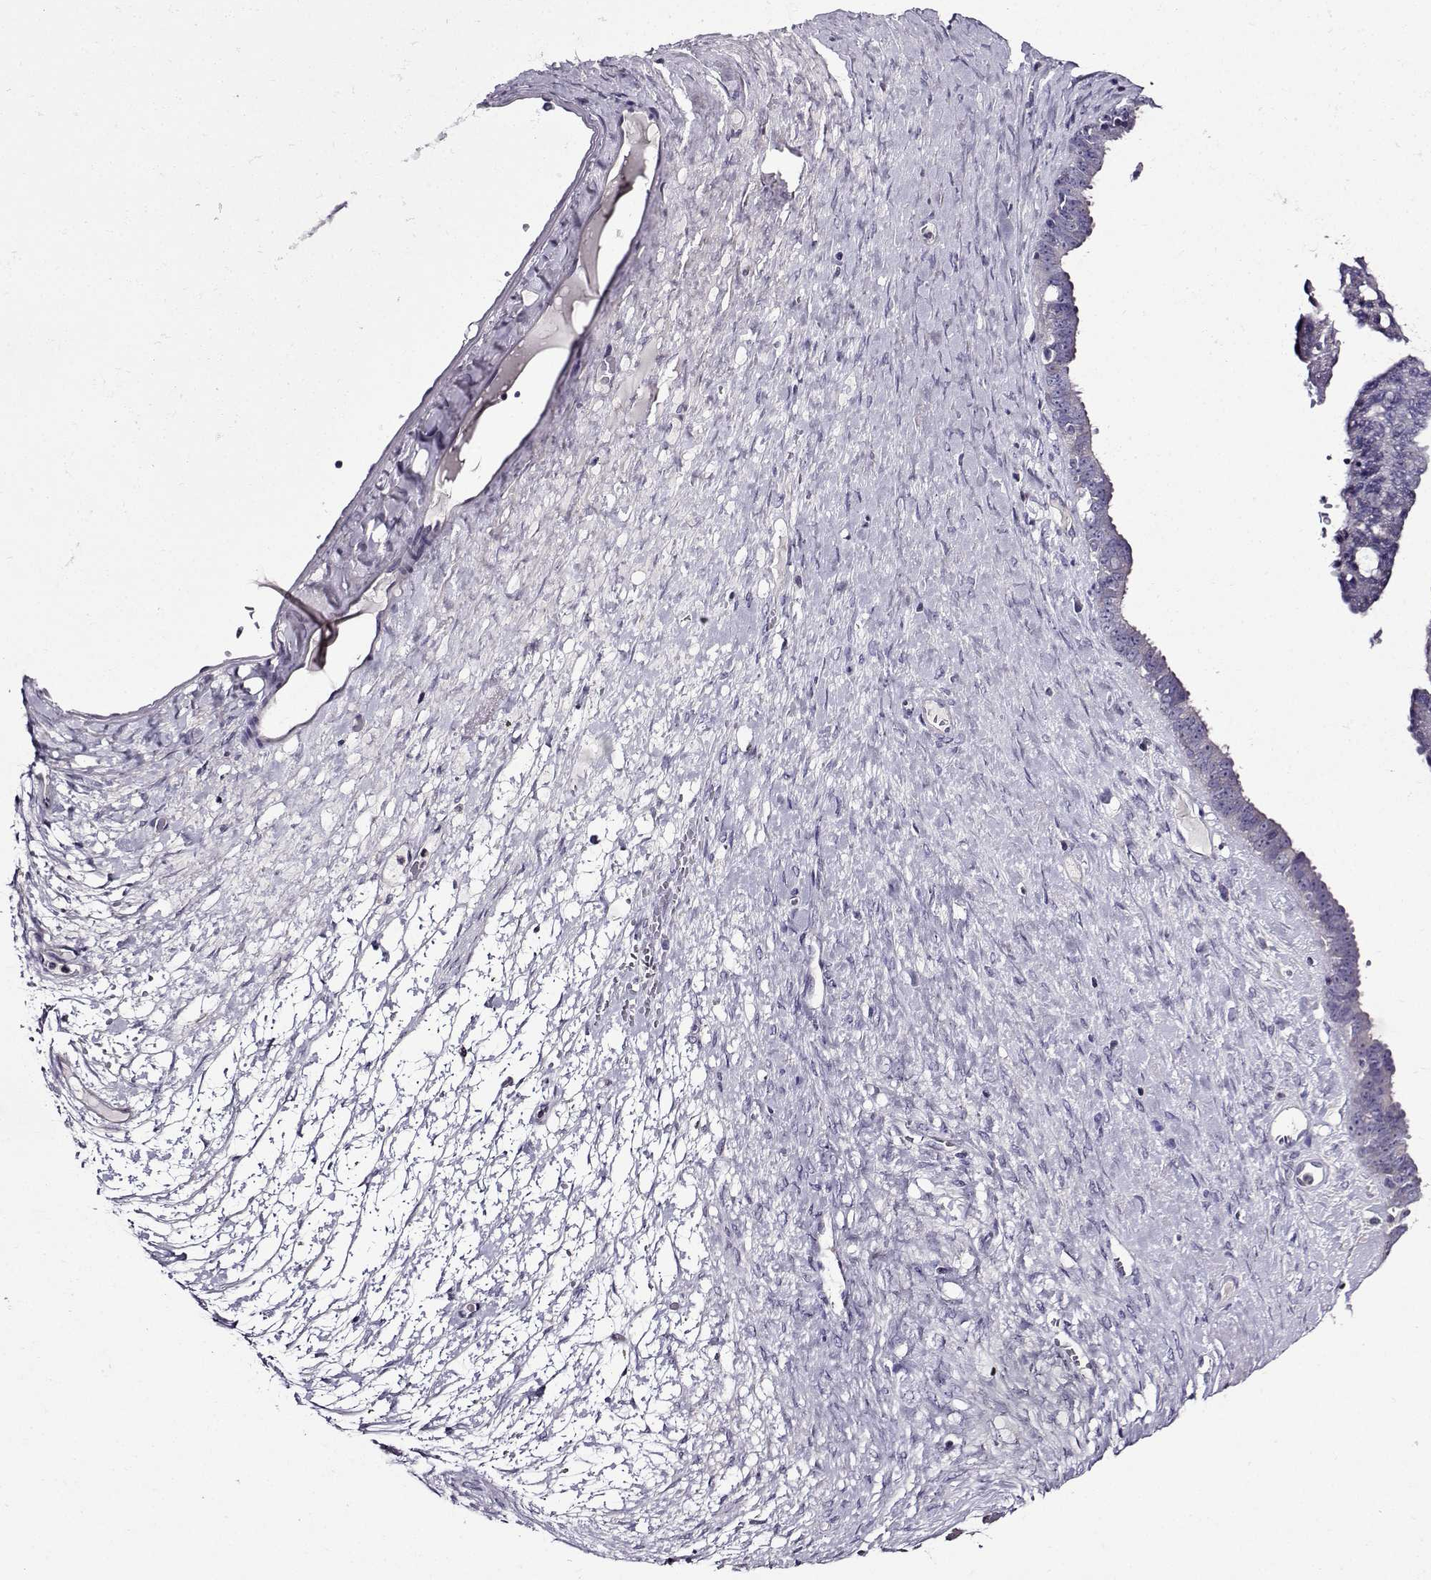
{"staining": {"intensity": "negative", "quantity": "none", "location": "none"}, "tissue": "ovarian cancer", "cell_type": "Tumor cells", "image_type": "cancer", "snomed": [{"axis": "morphology", "description": "Cystadenocarcinoma, serous, NOS"}, {"axis": "topography", "description": "Ovary"}], "caption": "IHC of human ovarian serous cystadenocarcinoma exhibits no staining in tumor cells.", "gene": "TMEM266", "patient": {"sex": "female", "age": 71}}